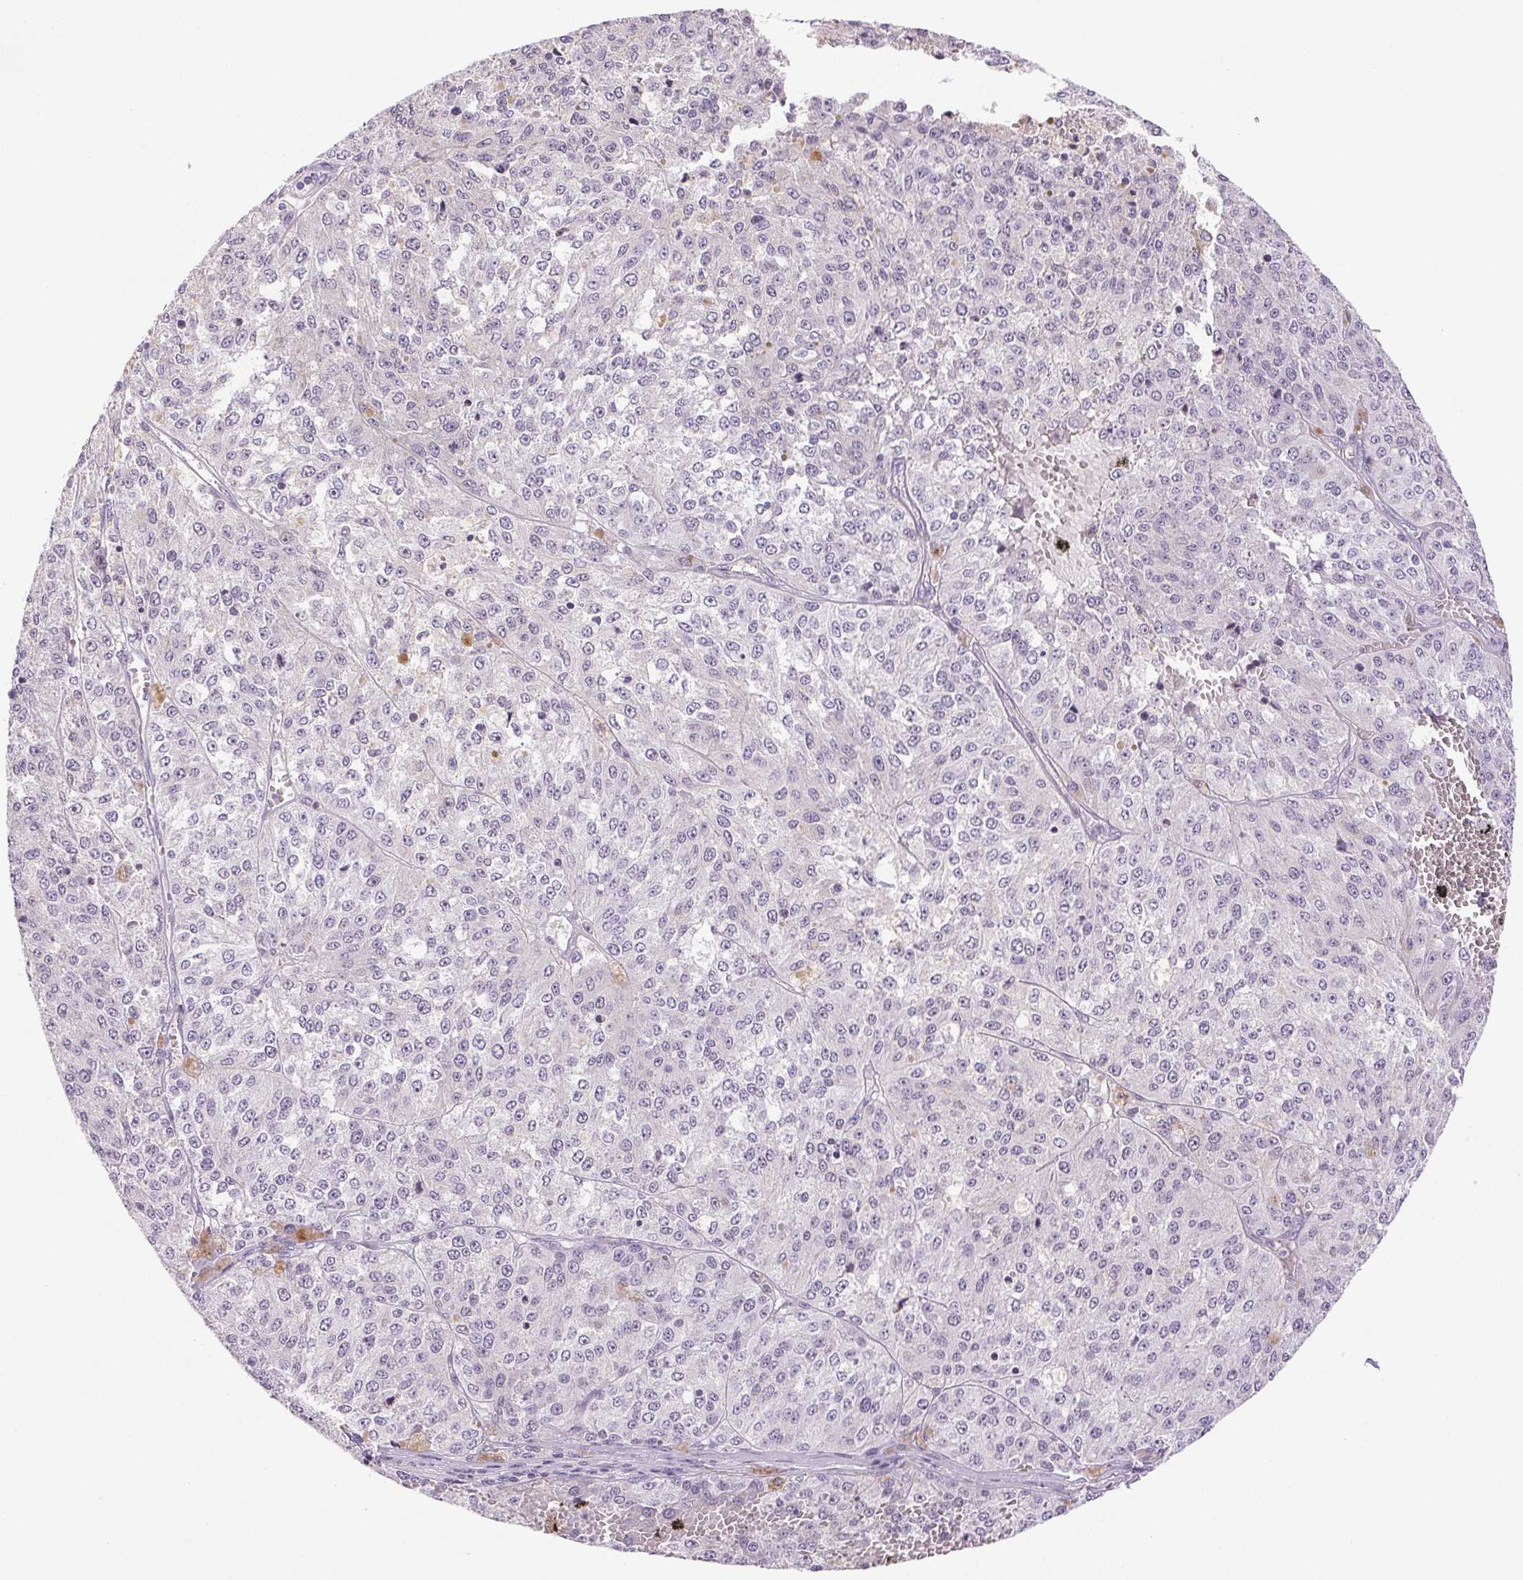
{"staining": {"intensity": "negative", "quantity": "none", "location": "none"}, "tissue": "melanoma", "cell_type": "Tumor cells", "image_type": "cancer", "snomed": [{"axis": "morphology", "description": "Malignant melanoma, Metastatic site"}, {"axis": "topography", "description": "Lymph node"}], "caption": "Immunohistochemical staining of human malignant melanoma (metastatic site) displays no significant positivity in tumor cells. (DAB immunohistochemistry, high magnification).", "gene": "IFIT1B", "patient": {"sex": "female", "age": 64}}